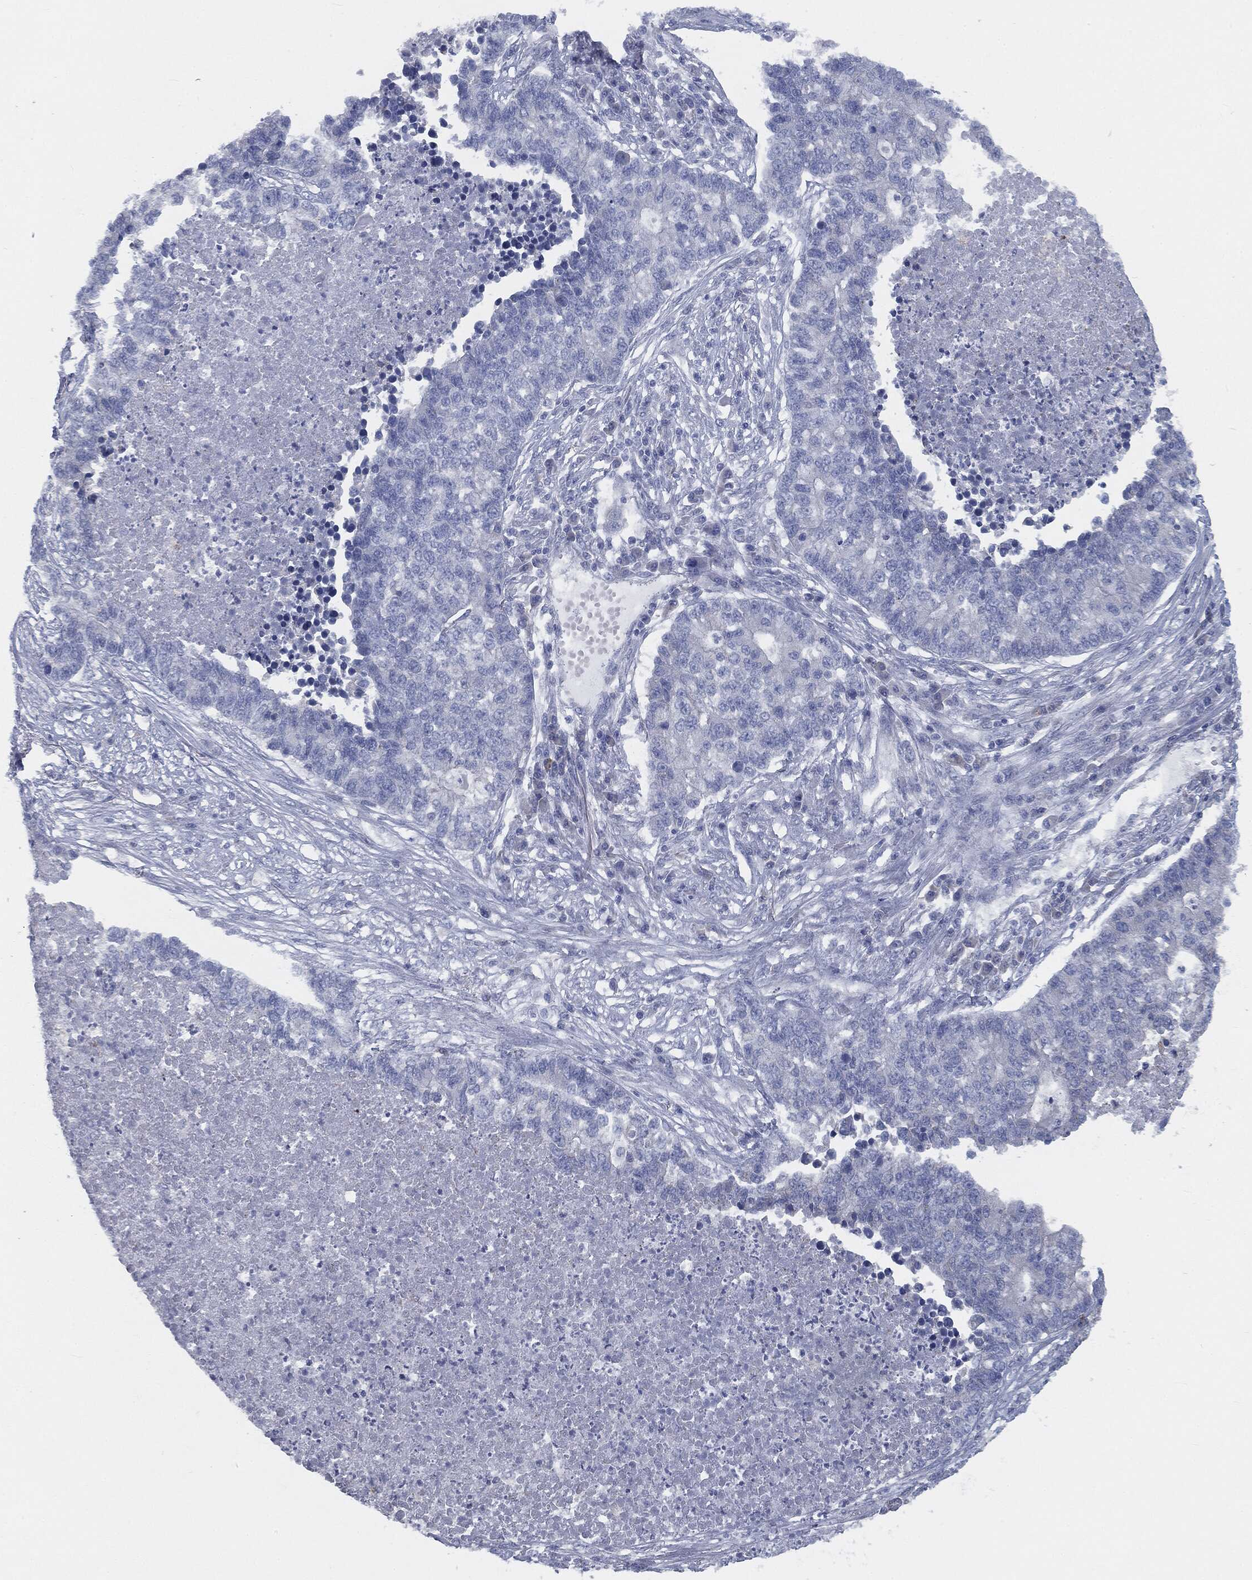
{"staining": {"intensity": "negative", "quantity": "none", "location": "none"}, "tissue": "lung cancer", "cell_type": "Tumor cells", "image_type": "cancer", "snomed": [{"axis": "morphology", "description": "Adenocarcinoma, NOS"}, {"axis": "topography", "description": "Lung"}], "caption": "Immunohistochemistry histopathology image of neoplastic tissue: lung adenocarcinoma stained with DAB shows no significant protein expression in tumor cells.", "gene": "CAV3", "patient": {"sex": "male", "age": 57}}